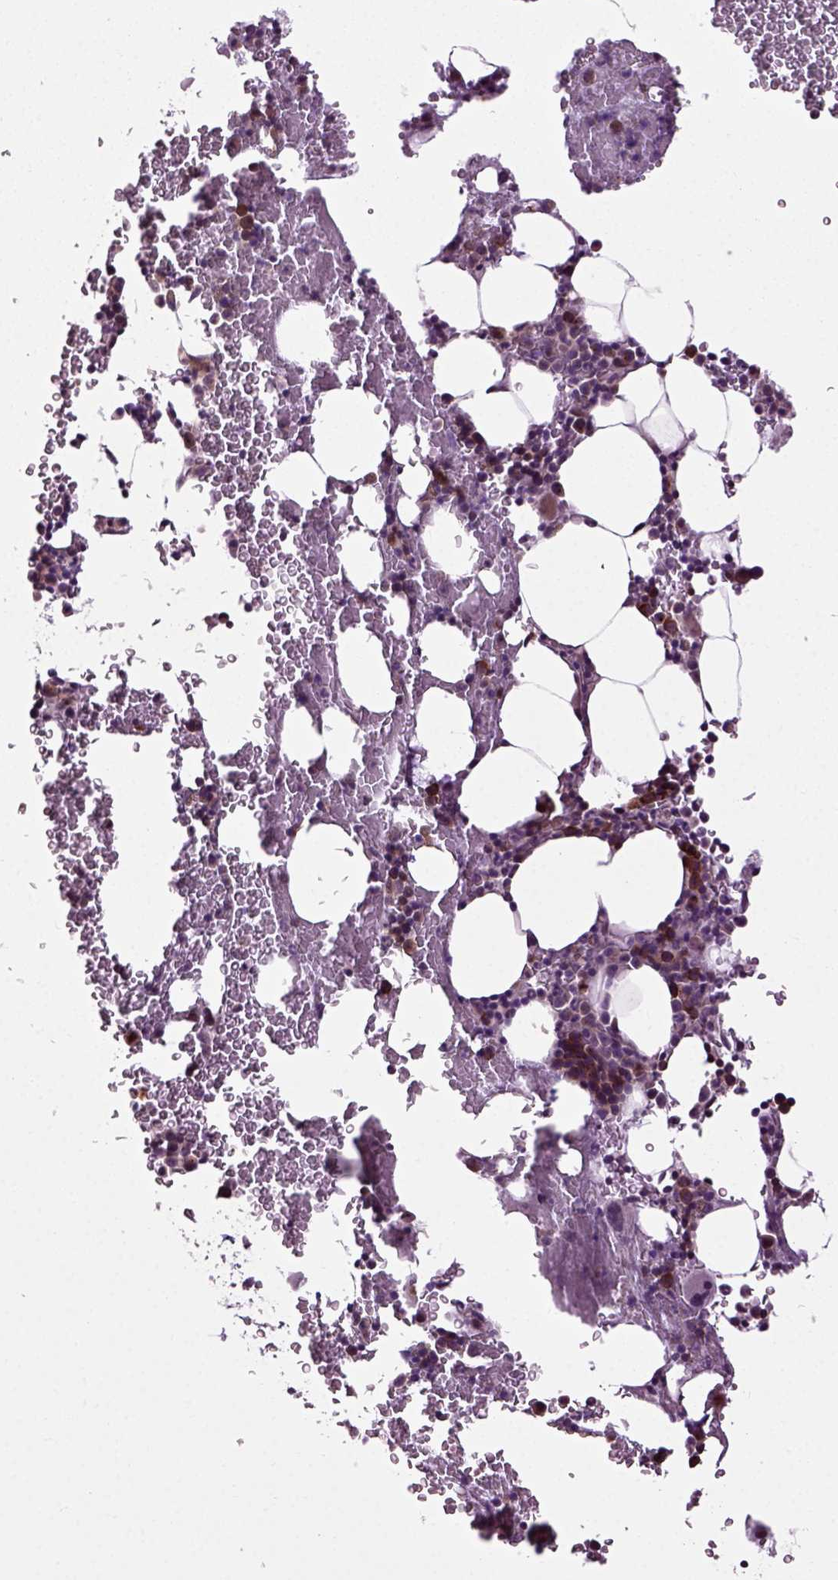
{"staining": {"intensity": "moderate", "quantity": "<25%", "location": "nuclear"}, "tissue": "bone marrow", "cell_type": "Hematopoietic cells", "image_type": "normal", "snomed": [{"axis": "morphology", "description": "Normal tissue, NOS"}, {"axis": "topography", "description": "Bone marrow"}], "caption": "Hematopoietic cells demonstrate moderate nuclear staining in about <25% of cells in normal bone marrow.", "gene": "KNSTRN", "patient": {"sex": "male", "age": 64}}